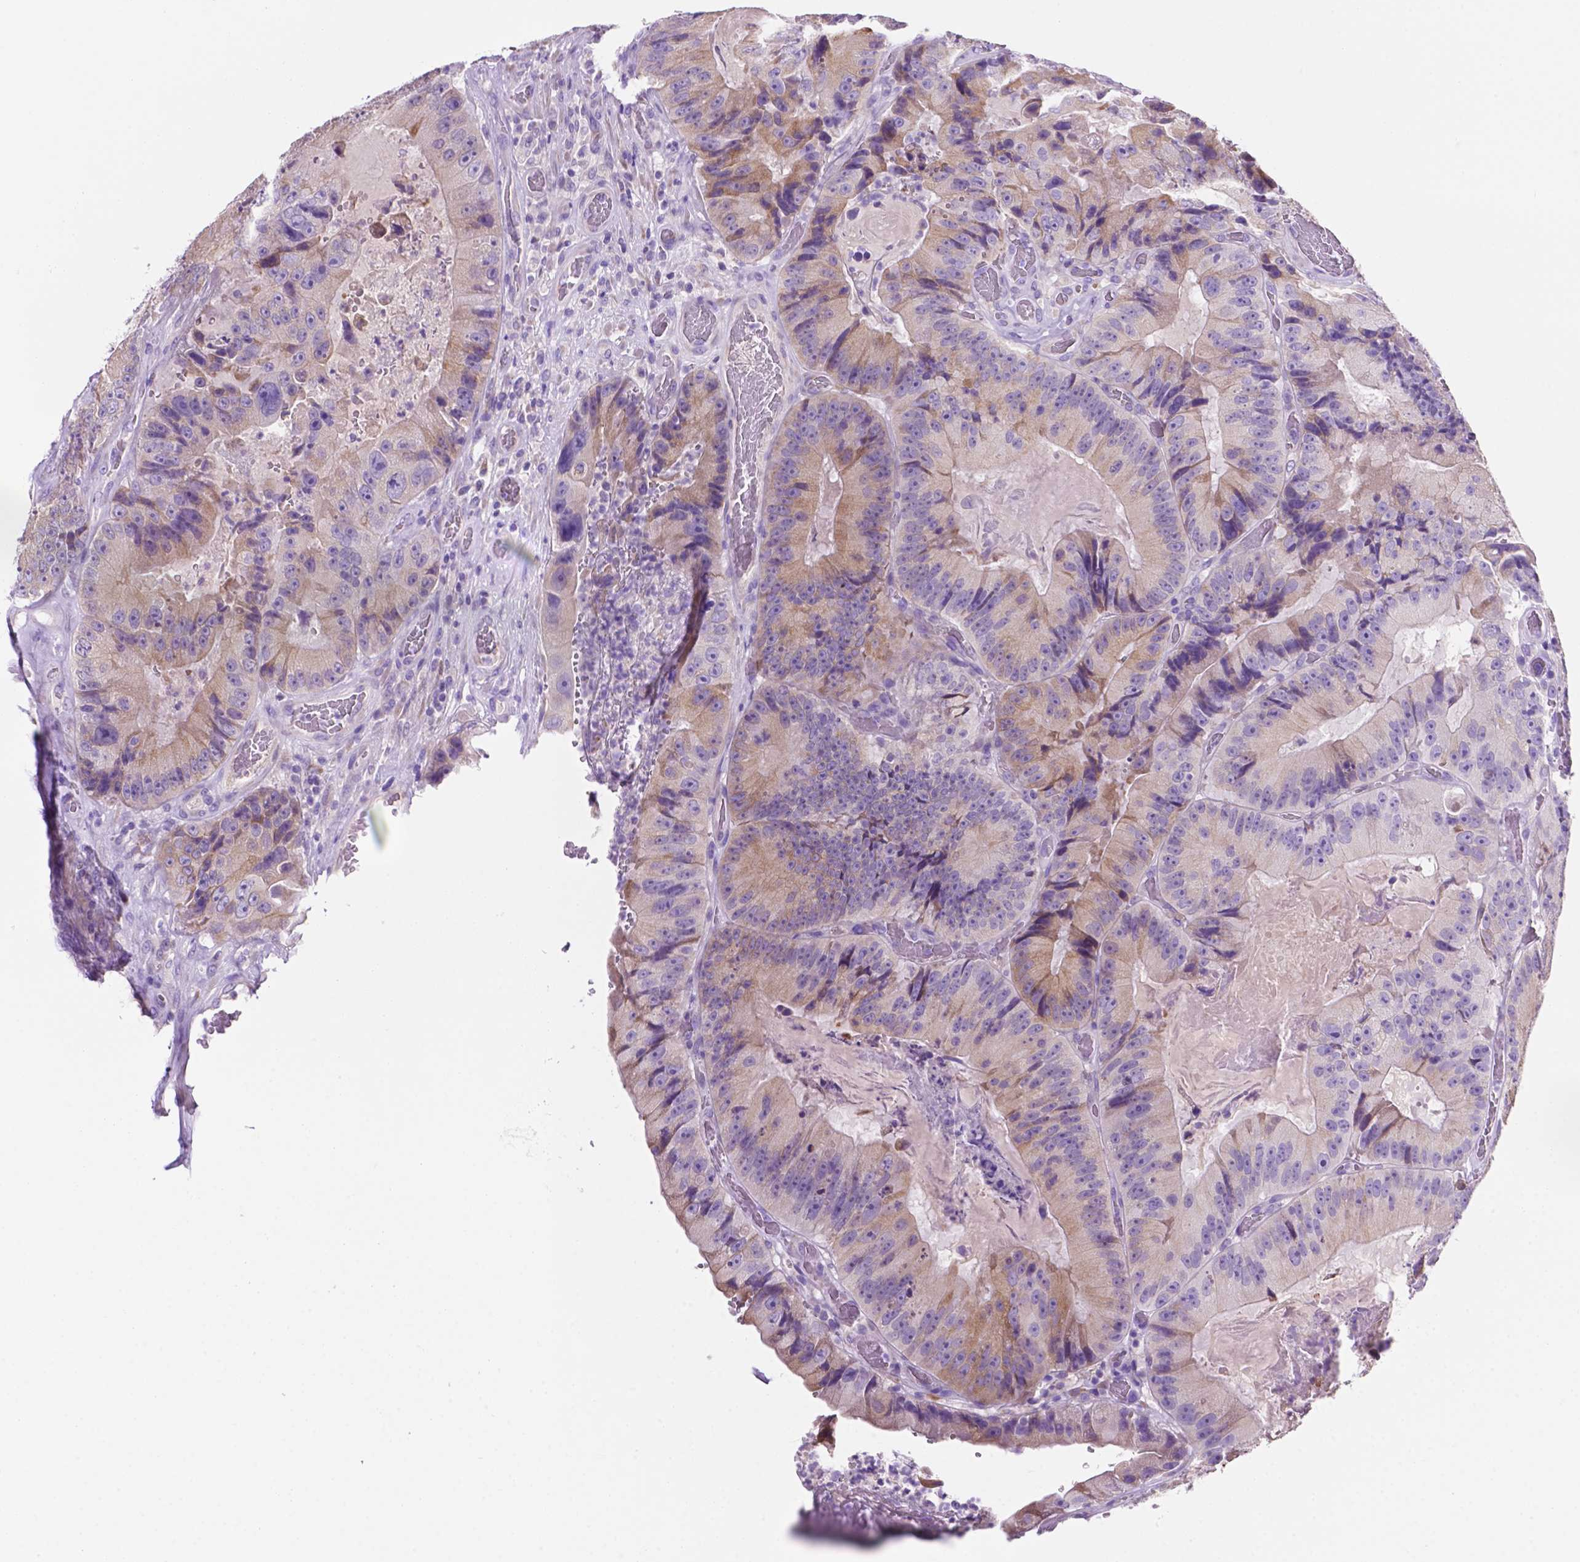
{"staining": {"intensity": "weak", "quantity": "25%-75%", "location": "cytoplasmic/membranous"}, "tissue": "colorectal cancer", "cell_type": "Tumor cells", "image_type": "cancer", "snomed": [{"axis": "morphology", "description": "Adenocarcinoma, NOS"}, {"axis": "topography", "description": "Colon"}], "caption": "Colorectal adenocarcinoma was stained to show a protein in brown. There is low levels of weak cytoplasmic/membranous expression in approximately 25%-75% of tumor cells.", "gene": "CEACAM7", "patient": {"sex": "female", "age": 86}}